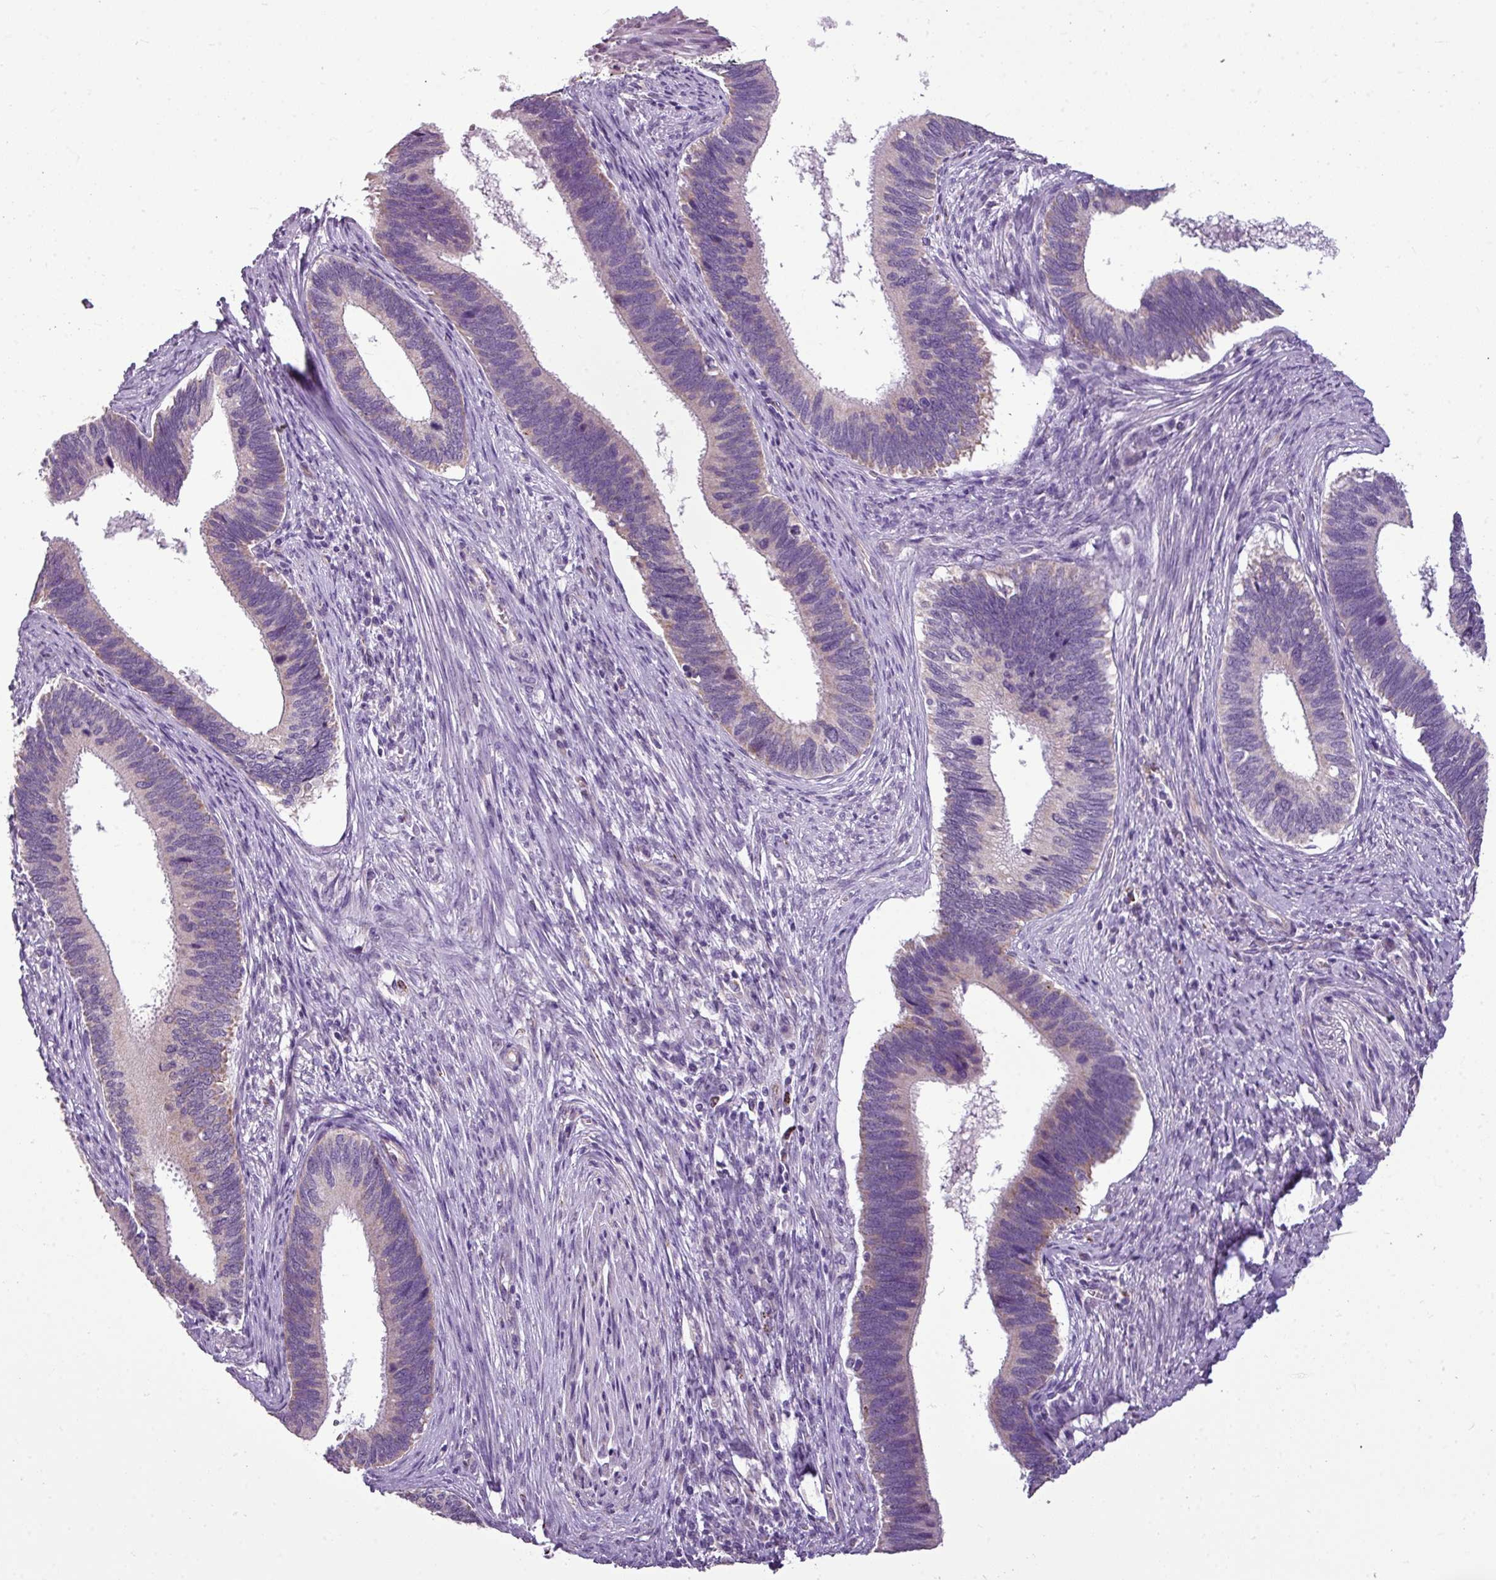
{"staining": {"intensity": "negative", "quantity": "none", "location": "none"}, "tissue": "cervical cancer", "cell_type": "Tumor cells", "image_type": "cancer", "snomed": [{"axis": "morphology", "description": "Adenocarcinoma, NOS"}, {"axis": "topography", "description": "Cervix"}], "caption": "Tumor cells are negative for brown protein staining in cervical adenocarcinoma.", "gene": "ALDH2", "patient": {"sex": "female", "age": 42}}